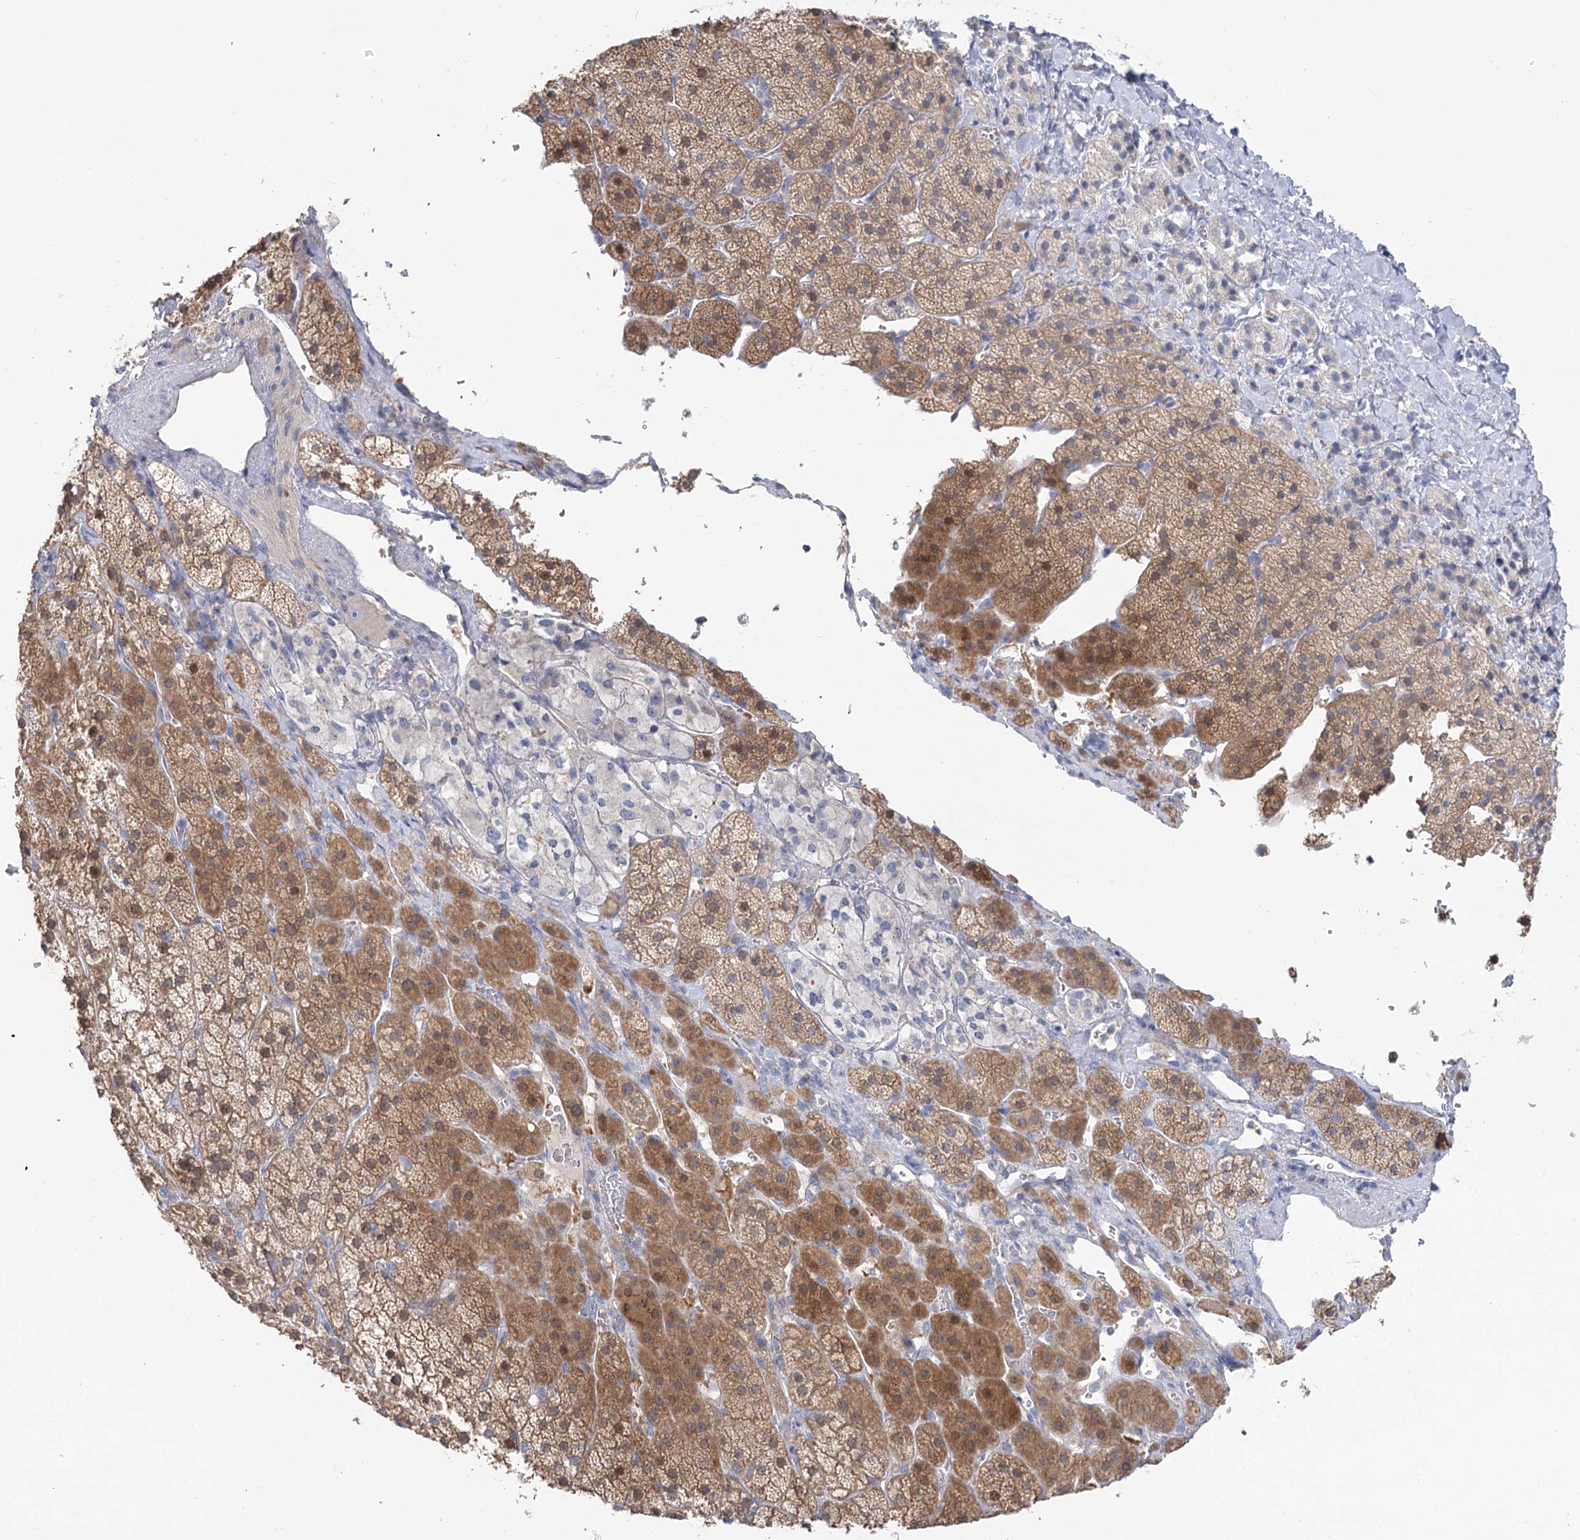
{"staining": {"intensity": "moderate", "quantity": "25%-75%", "location": "cytoplasmic/membranous"}, "tissue": "adrenal gland", "cell_type": "Glandular cells", "image_type": "normal", "snomed": [{"axis": "morphology", "description": "Normal tissue, NOS"}, {"axis": "topography", "description": "Adrenal gland"}], "caption": "Immunohistochemistry histopathology image of benign adrenal gland stained for a protein (brown), which exhibits medium levels of moderate cytoplasmic/membranous positivity in about 25%-75% of glandular cells.", "gene": "TMEM187", "patient": {"sex": "female", "age": 44}}